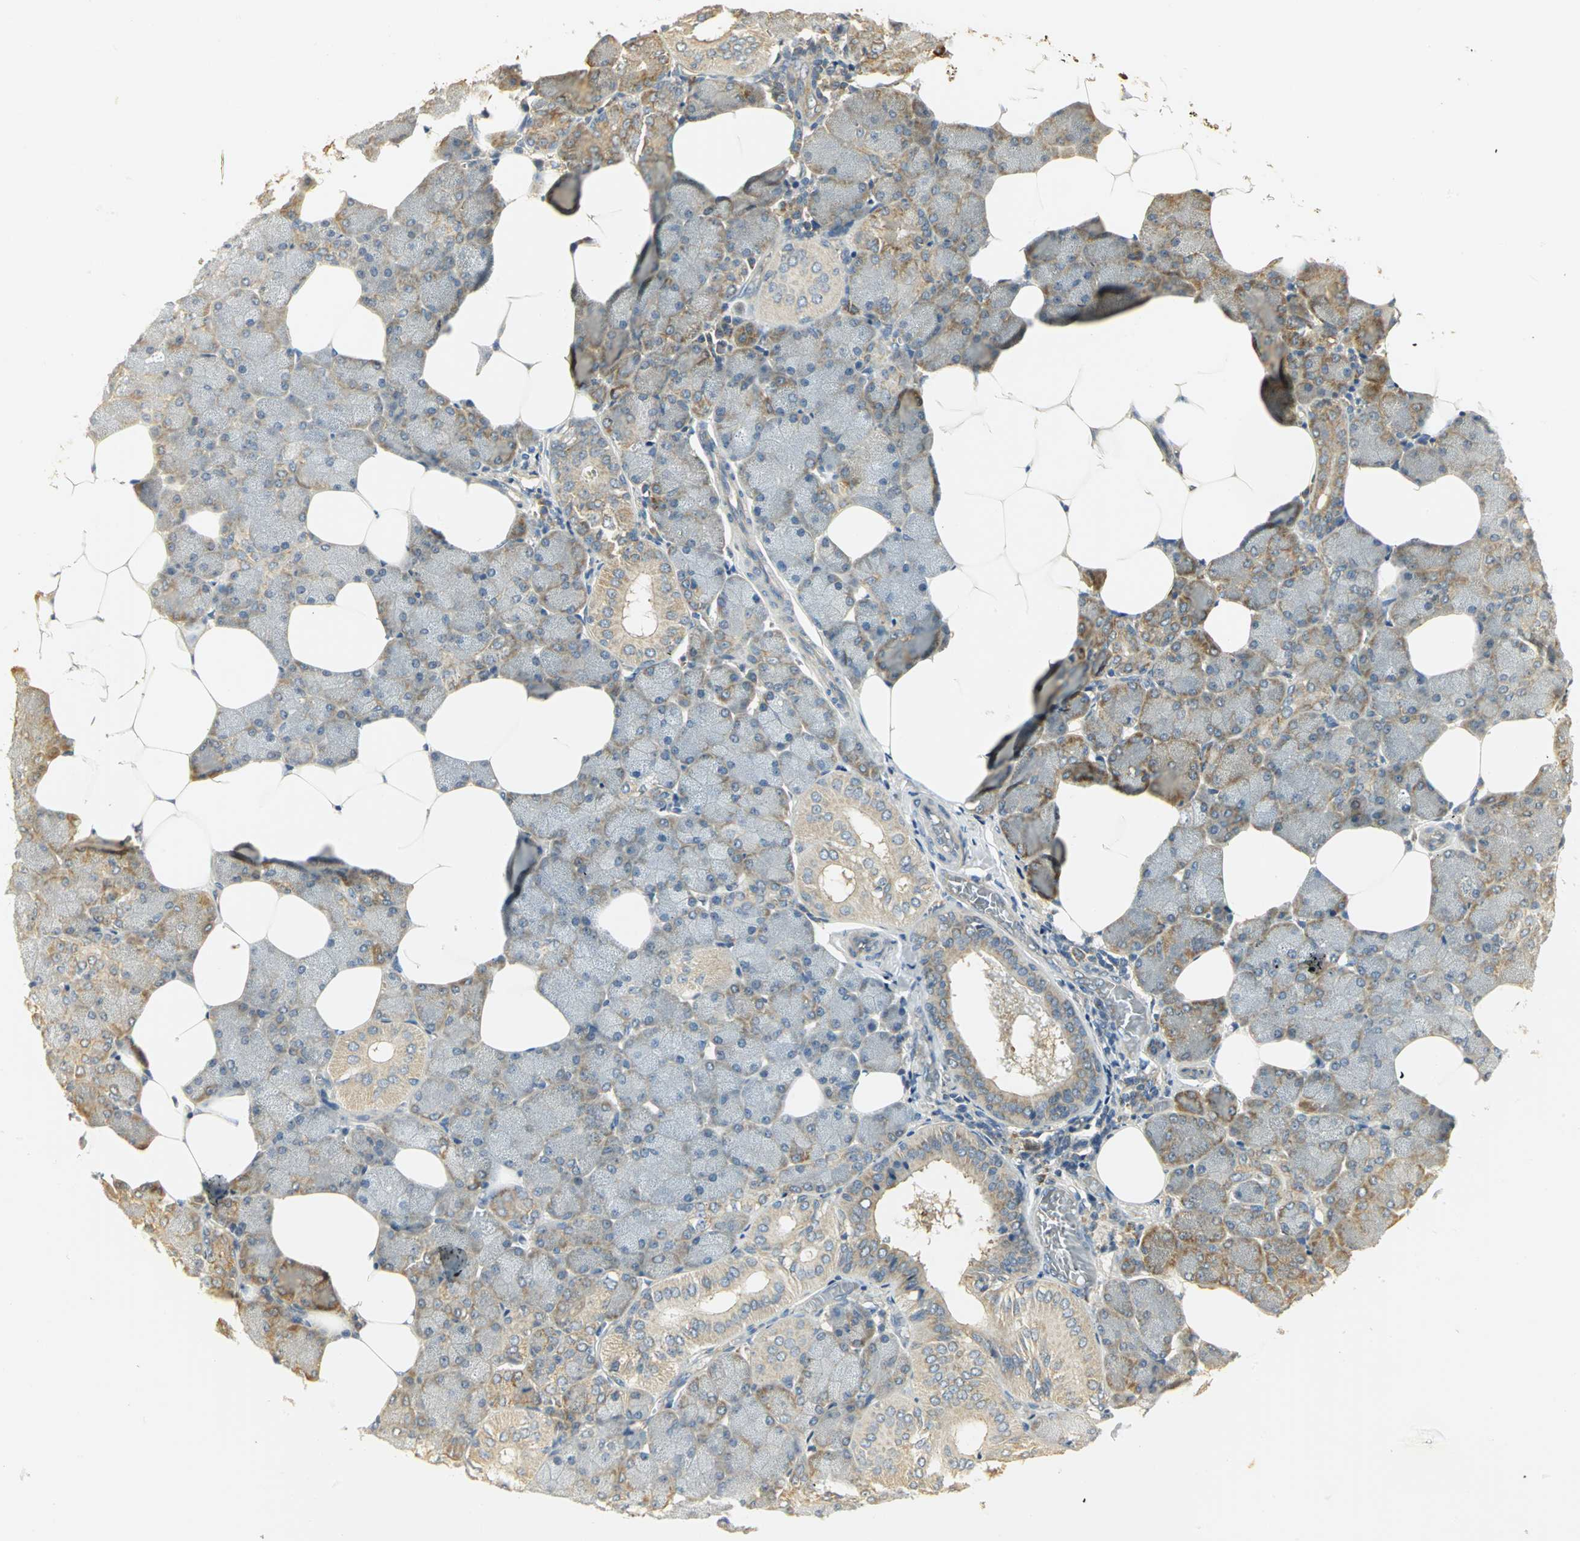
{"staining": {"intensity": "strong", "quantity": "25%-75%", "location": "cytoplasmic/membranous"}, "tissue": "salivary gland", "cell_type": "Glandular cells", "image_type": "normal", "snomed": [{"axis": "morphology", "description": "Normal tissue, NOS"}, {"axis": "morphology", "description": "Adenoma, NOS"}, {"axis": "topography", "description": "Salivary gland"}], "caption": "Immunohistochemistry of normal salivary gland demonstrates high levels of strong cytoplasmic/membranous expression in about 25%-75% of glandular cells.", "gene": "RARS1", "patient": {"sex": "female", "age": 32}}